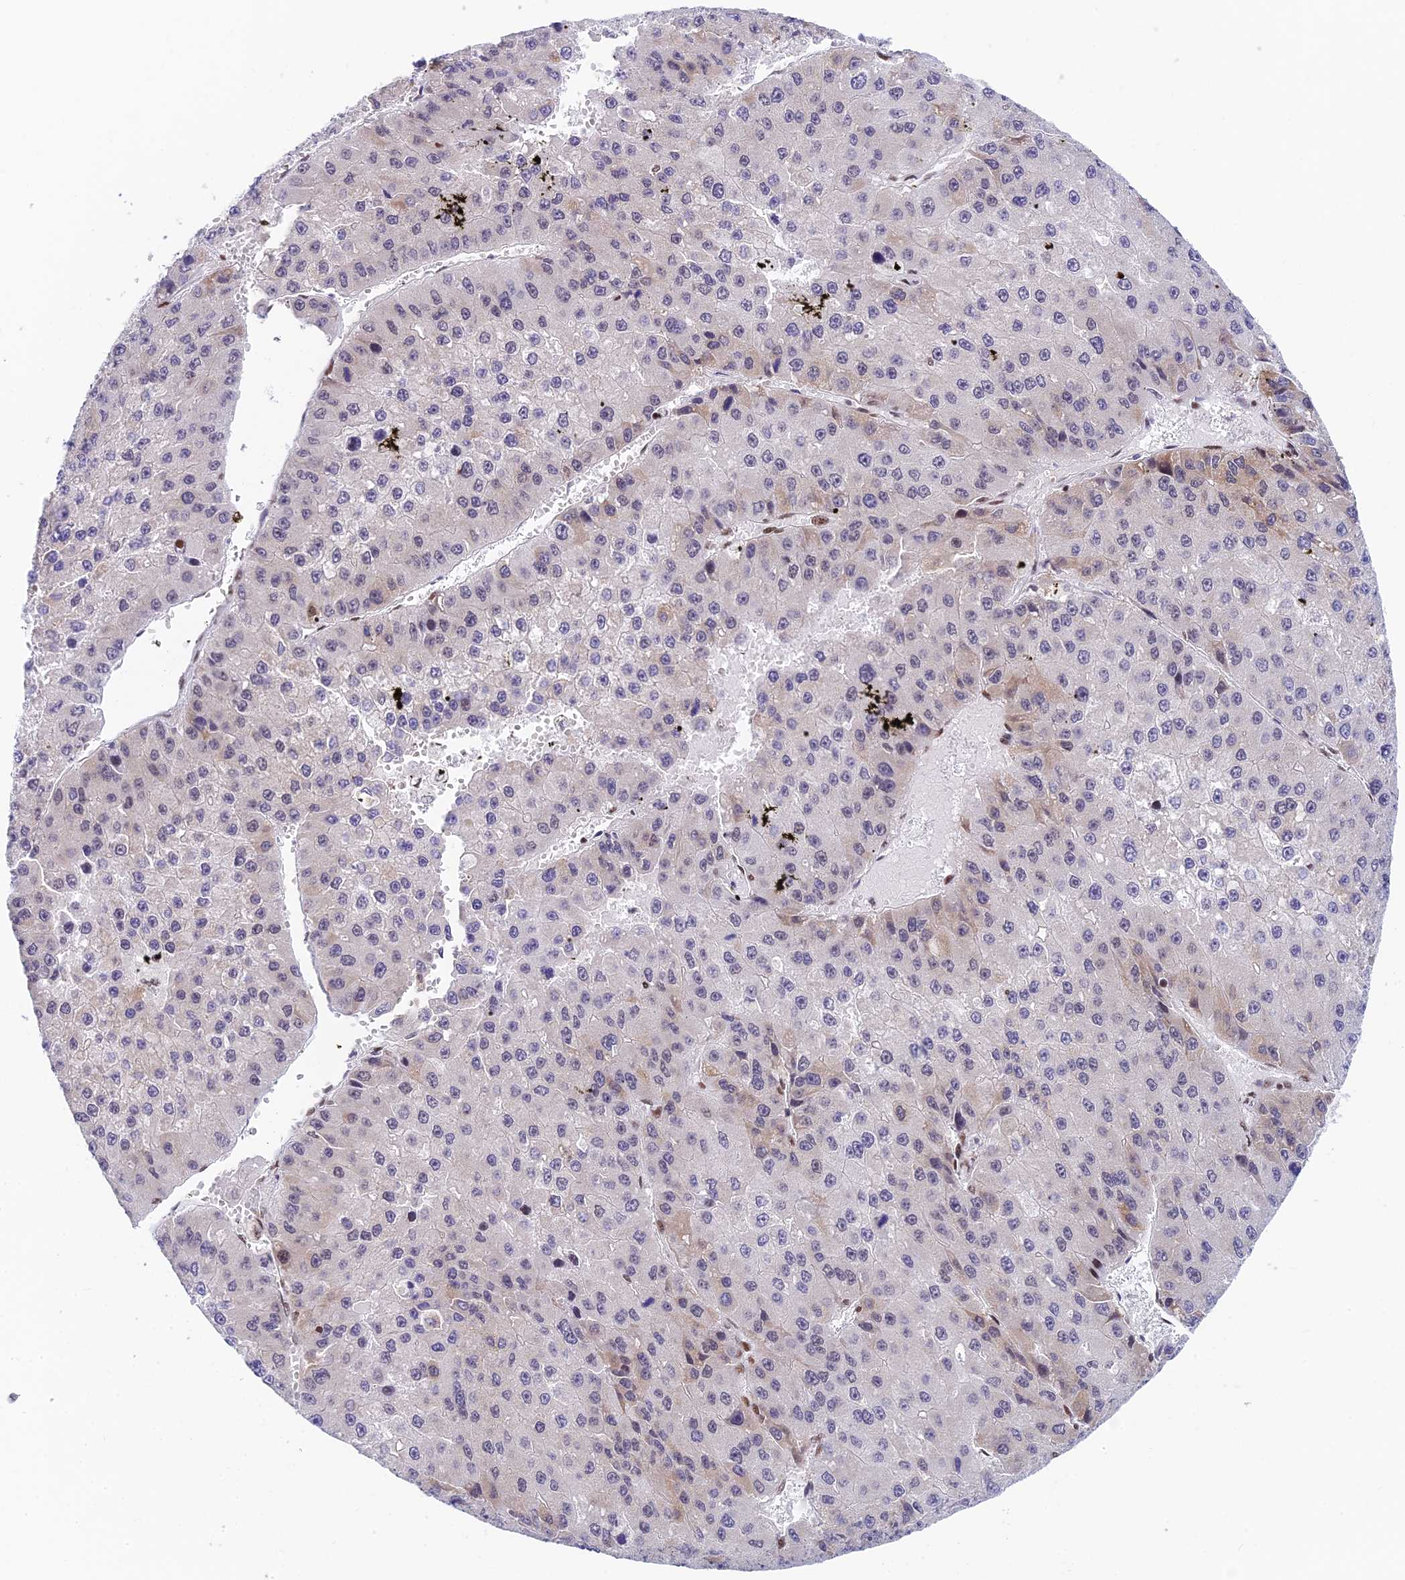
{"staining": {"intensity": "weak", "quantity": "<25%", "location": "cytoplasmic/membranous"}, "tissue": "liver cancer", "cell_type": "Tumor cells", "image_type": "cancer", "snomed": [{"axis": "morphology", "description": "Carcinoma, Hepatocellular, NOS"}, {"axis": "topography", "description": "Liver"}], "caption": "This is an IHC micrograph of human liver hepatocellular carcinoma. There is no expression in tumor cells.", "gene": "USP22", "patient": {"sex": "female", "age": 73}}